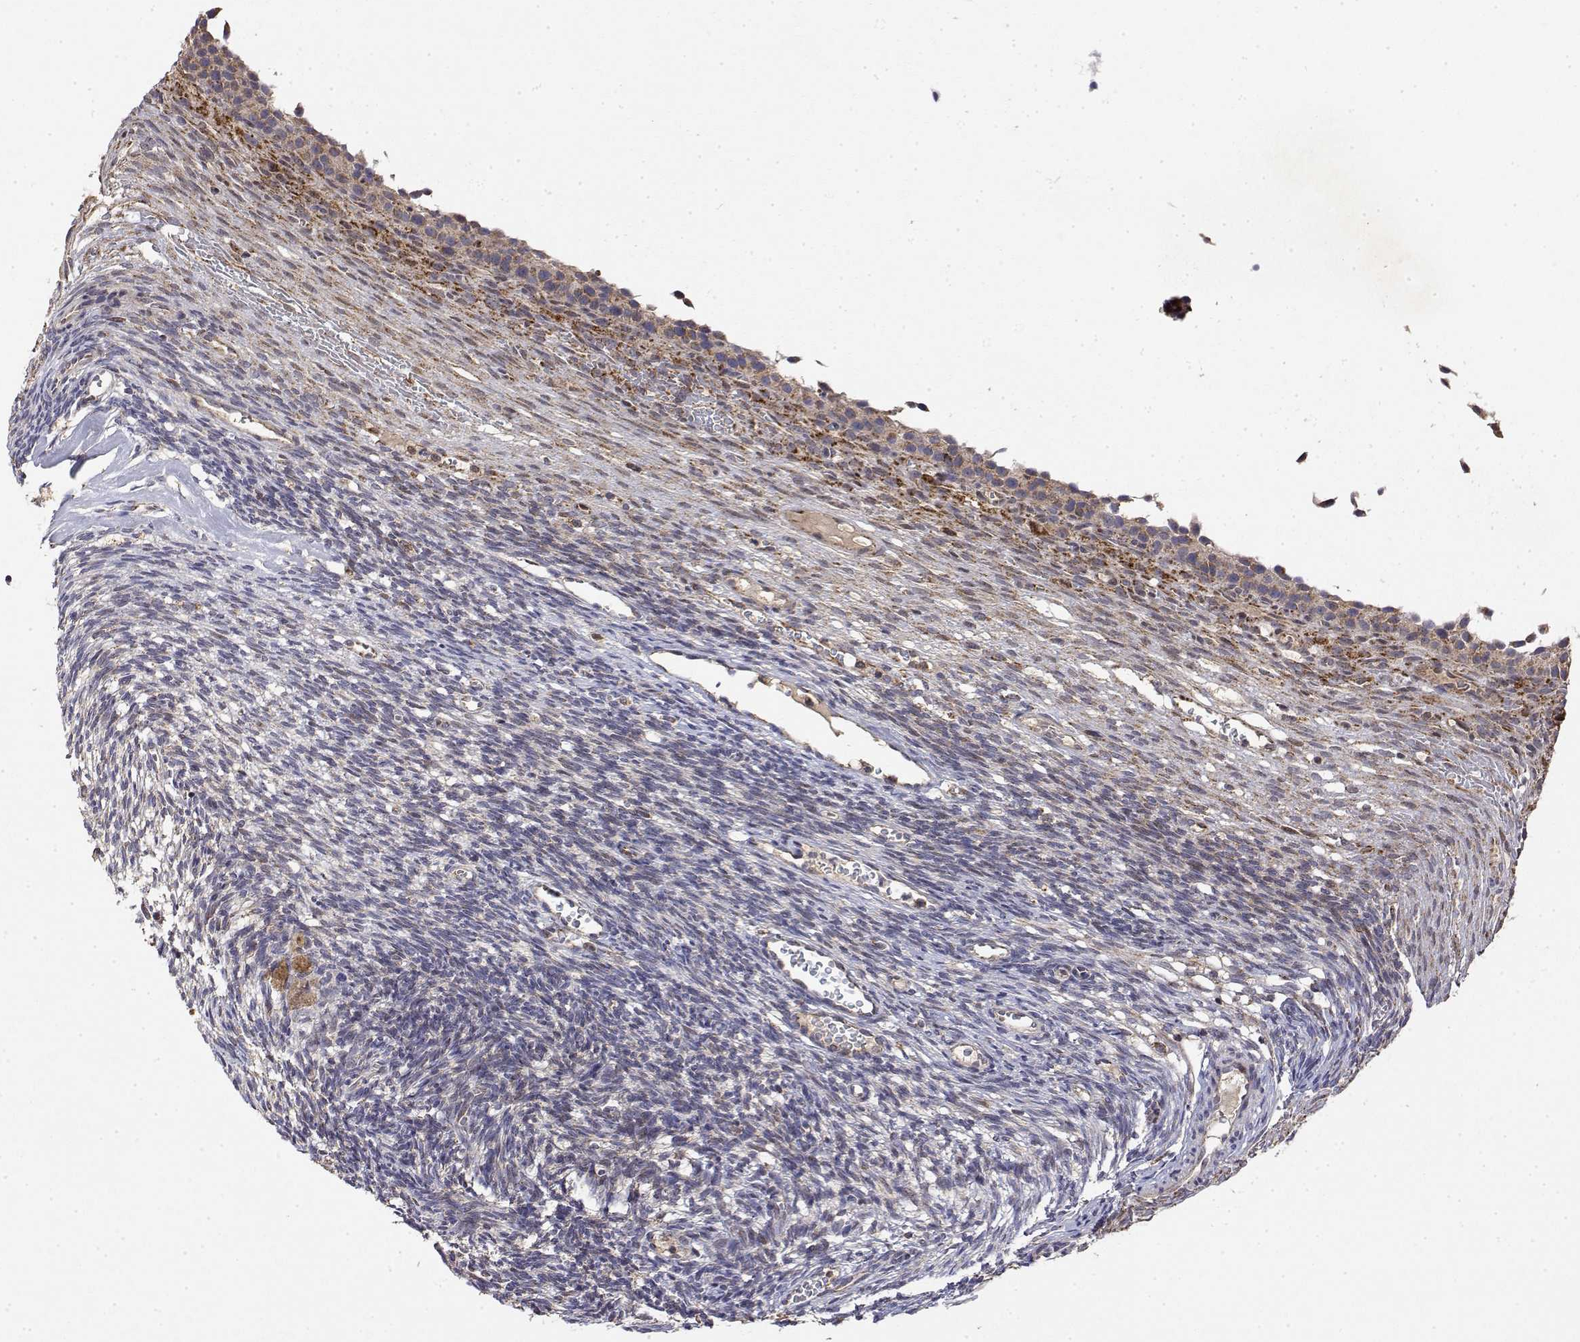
{"staining": {"intensity": "moderate", "quantity": "25%-75%", "location": "cytoplasmic/membranous"}, "tissue": "ovary", "cell_type": "Follicle cells", "image_type": "normal", "snomed": [{"axis": "morphology", "description": "Normal tissue, NOS"}, {"axis": "topography", "description": "Ovary"}], "caption": "Immunohistochemistry image of unremarkable human ovary stained for a protein (brown), which exhibits medium levels of moderate cytoplasmic/membranous positivity in approximately 25%-75% of follicle cells.", "gene": "GADD45GIP1", "patient": {"sex": "female", "age": 34}}